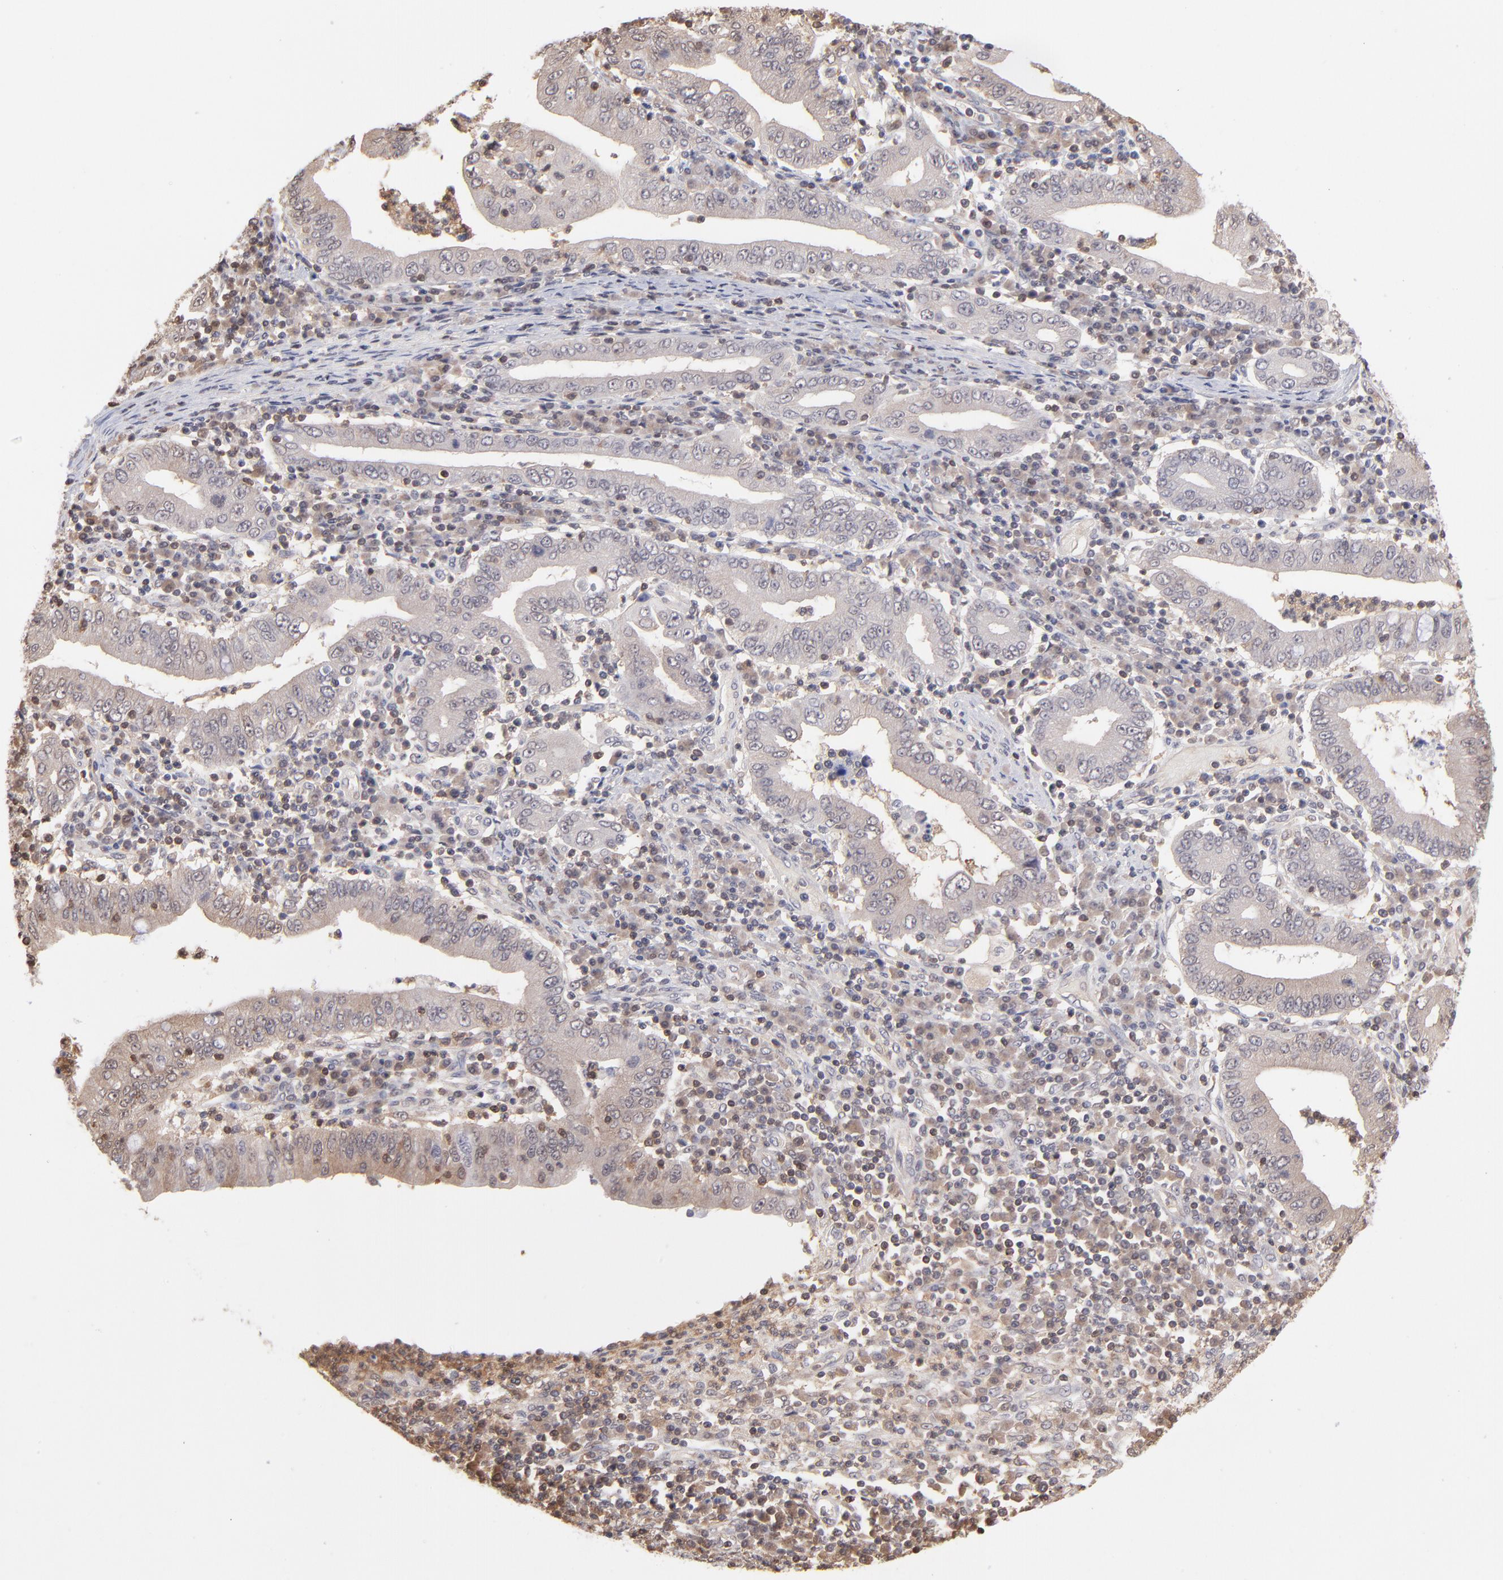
{"staining": {"intensity": "weak", "quantity": "<25%", "location": "cytoplasmic/membranous"}, "tissue": "stomach cancer", "cell_type": "Tumor cells", "image_type": "cancer", "snomed": [{"axis": "morphology", "description": "Normal tissue, NOS"}, {"axis": "morphology", "description": "Adenocarcinoma, NOS"}, {"axis": "topography", "description": "Esophagus"}, {"axis": "topography", "description": "Stomach, upper"}, {"axis": "topography", "description": "Peripheral nerve tissue"}], "caption": "Tumor cells show no significant expression in stomach cancer (adenocarcinoma).", "gene": "MAP2K2", "patient": {"sex": "male", "age": 62}}